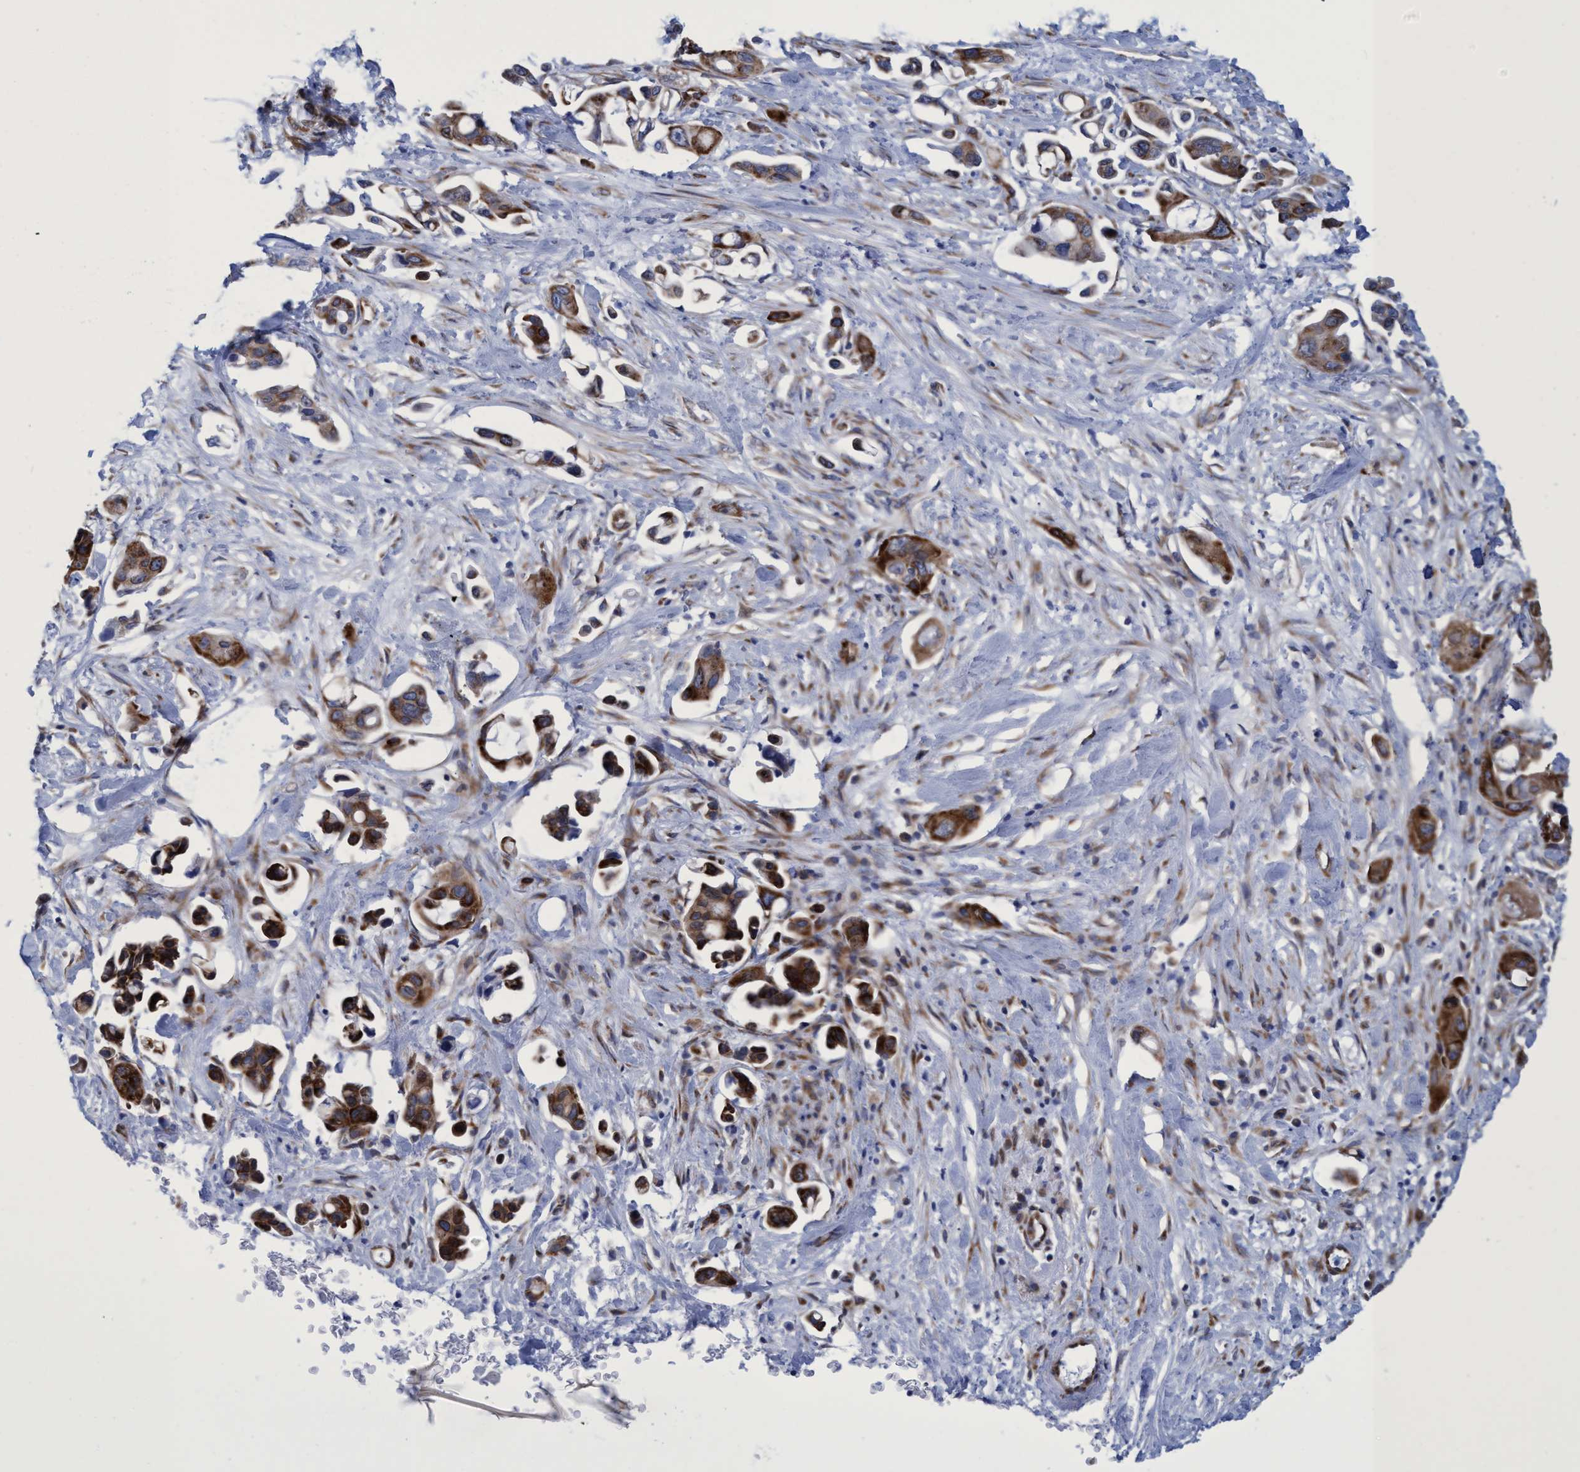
{"staining": {"intensity": "strong", "quantity": ">75%", "location": "cytoplasmic/membranous"}, "tissue": "pancreatic cancer", "cell_type": "Tumor cells", "image_type": "cancer", "snomed": [{"axis": "morphology", "description": "Adenocarcinoma, NOS"}, {"axis": "topography", "description": "Pancreas"}], "caption": "Tumor cells demonstrate high levels of strong cytoplasmic/membranous positivity in approximately >75% of cells in adenocarcinoma (pancreatic).", "gene": "R3HCC1", "patient": {"sex": "male", "age": 53}}